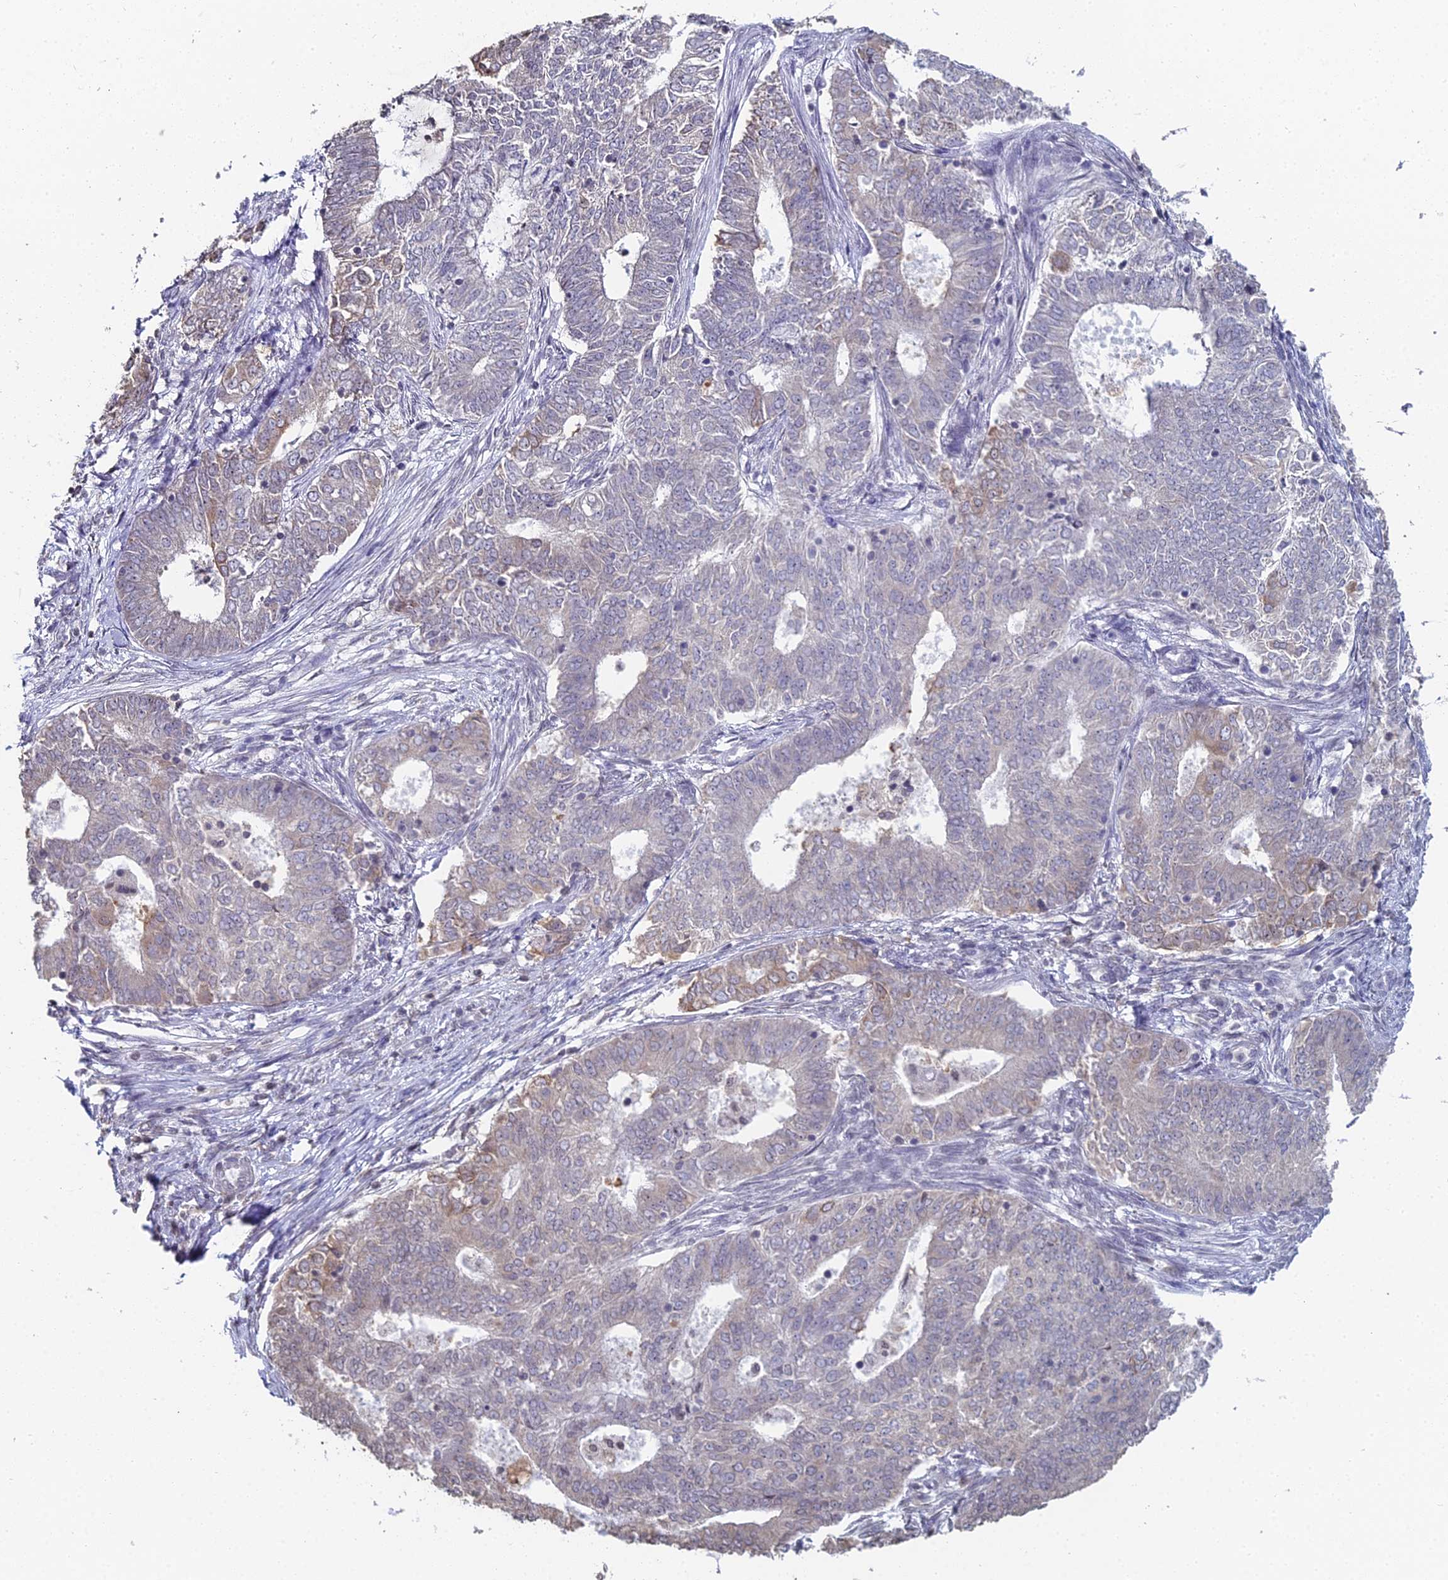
{"staining": {"intensity": "weak", "quantity": "<25%", "location": "cytoplasmic/membranous"}, "tissue": "endometrial cancer", "cell_type": "Tumor cells", "image_type": "cancer", "snomed": [{"axis": "morphology", "description": "Adenocarcinoma, NOS"}, {"axis": "topography", "description": "Endometrium"}], "caption": "Immunohistochemical staining of adenocarcinoma (endometrial) reveals no significant staining in tumor cells. The staining was performed using DAB to visualize the protein expression in brown, while the nuclei were stained in blue with hematoxylin (Magnification: 20x).", "gene": "PRR22", "patient": {"sex": "female", "age": 62}}